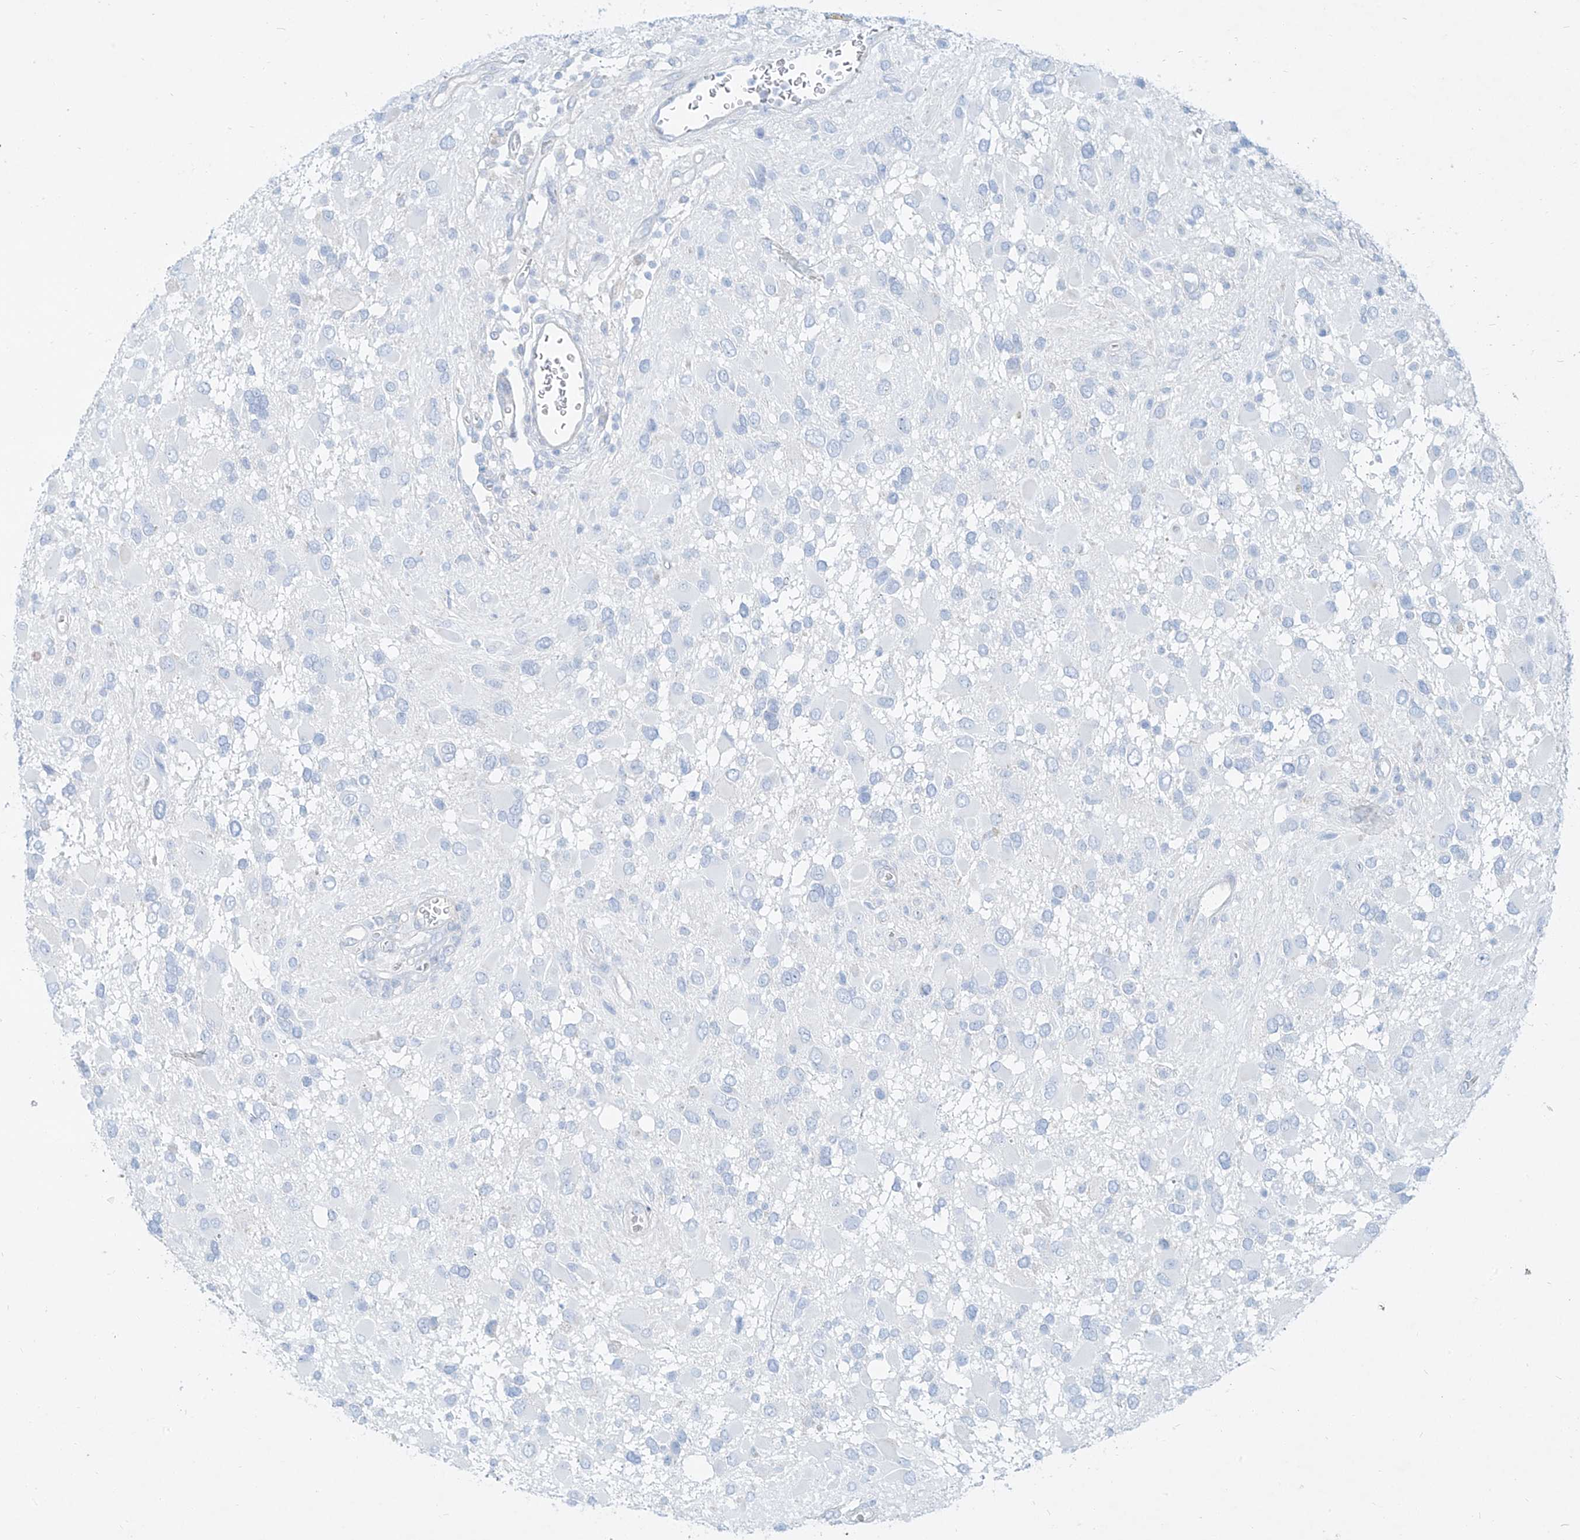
{"staining": {"intensity": "negative", "quantity": "none", "location": "none"}, "tissue": "glioma", "cell_type": "Tumor cells", "image_type": "cancer", "snomed": [{"axis": "morphology", "description": "Glioma, malignant, High grade"}, {"axis": "topography", "description": "Brain"}], "caption": "There is no significant expression in tumor cells of malignant glioma (high-grade).", "gene": "AJM1", "patient": {"sex": "male", "age": 53}}